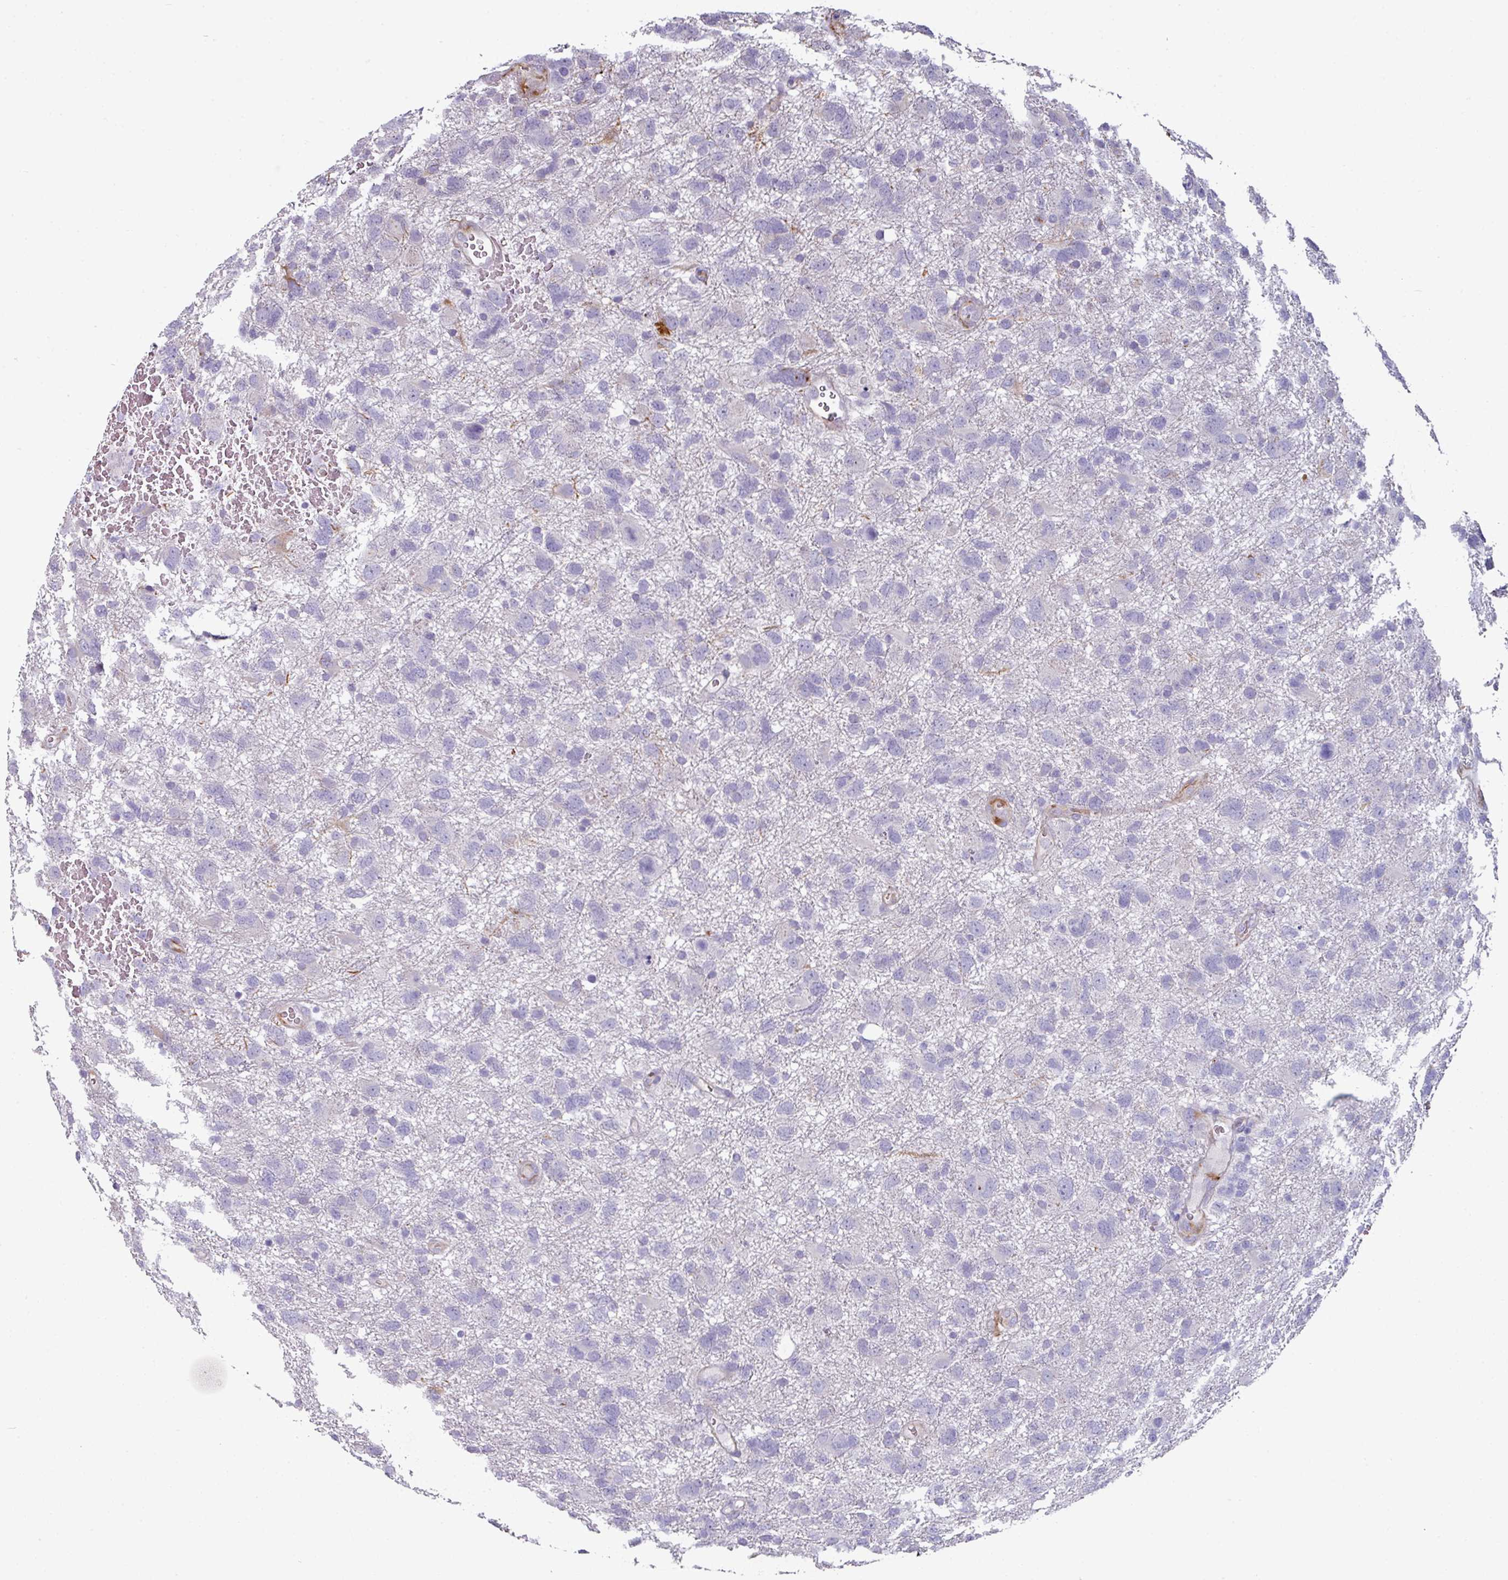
{"staining": {"intensity": "negative", "quantity": "none", "location": "none"}, "tissue": "glioma", "cell_type": "Tumor cells", "image_type": "cancer", "snomed": [{"axis": "morphology", "description": "Glioma, malignant, High grade"}, {"axis": "topography", "description": "Brain"}], "caption": "This is an IHC image of high-grade glioma (malignant). There is no expression in tumor cells.", "gene": "SLC17A7", "patient": {"sex": "male", "age": 61}}